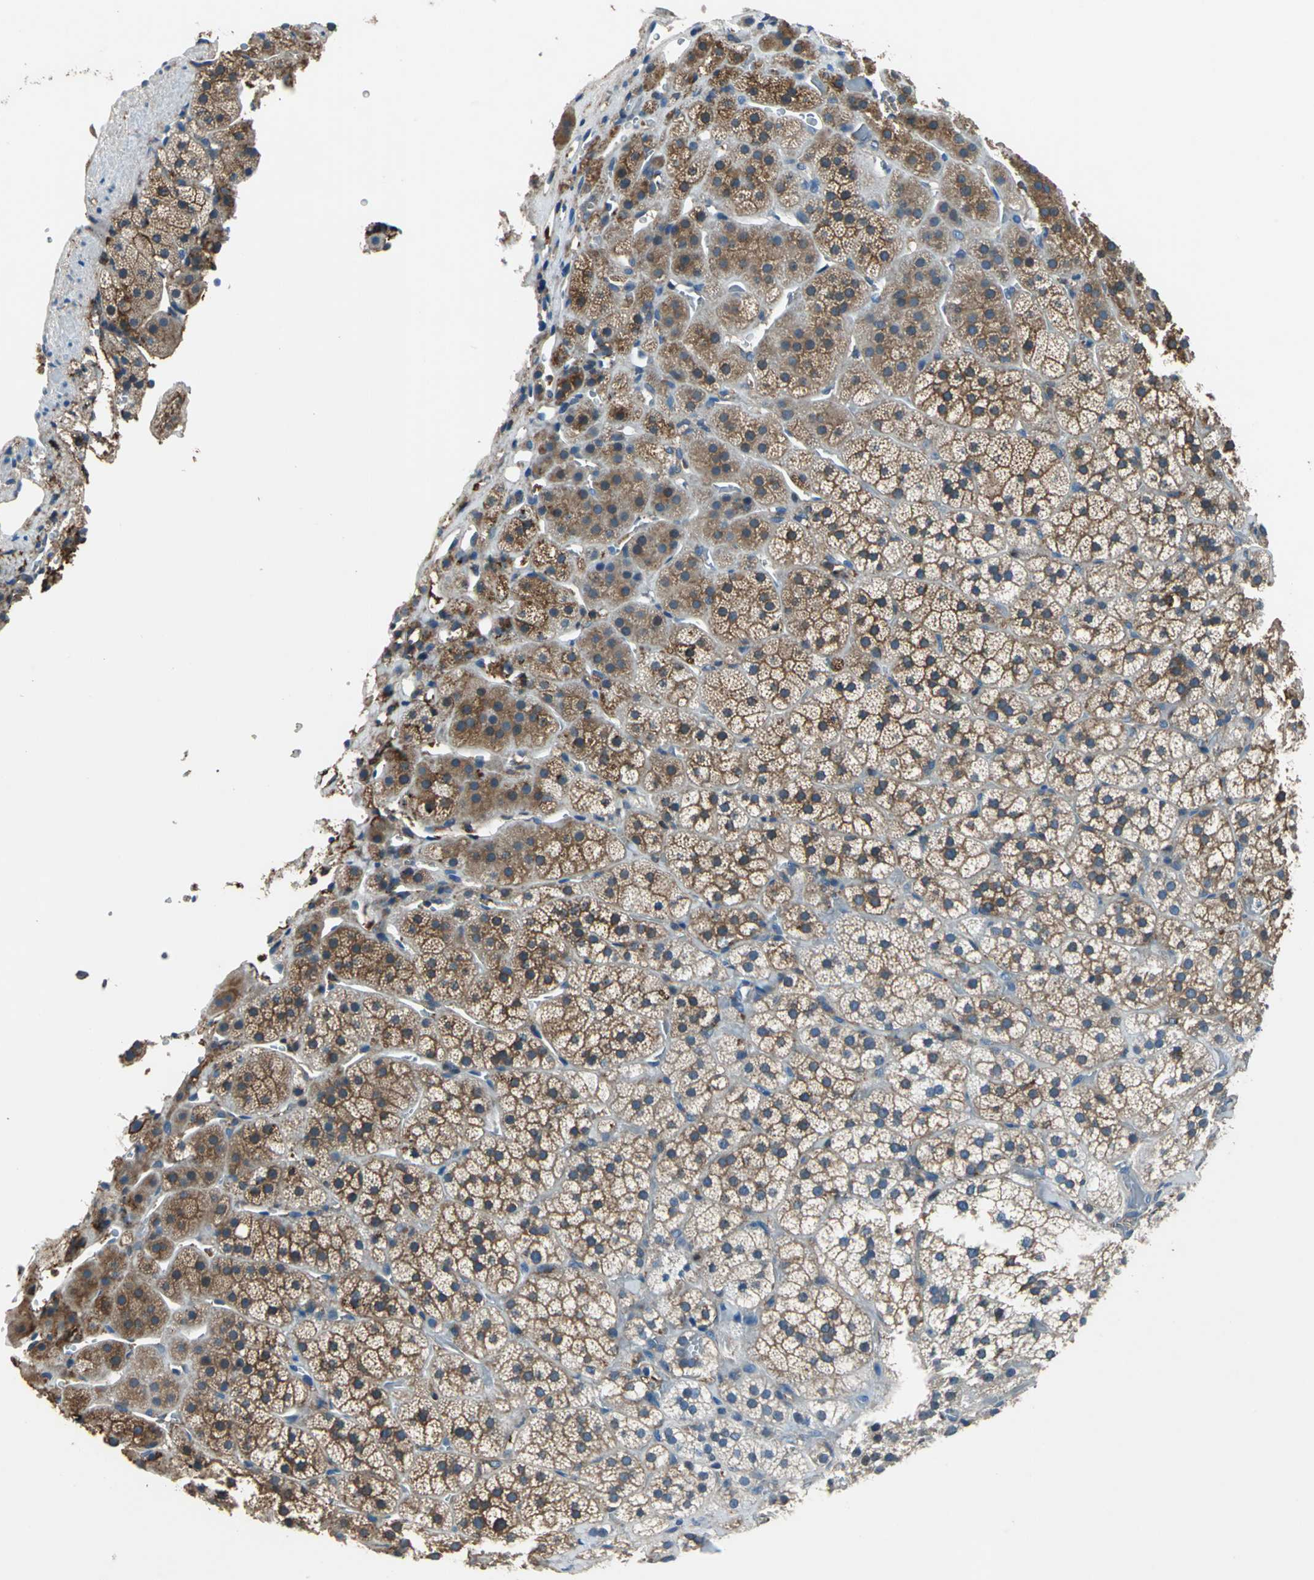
{"staining": {"intensity": "strong", "quantity": "25%-75%", "location": "cytoplasmic/membranous"}, "tissue": "adrenal gland", "cell_type": "Glandular cells", "image_type": "normal", "snomed": [{"axis": "morphology", "description": "Normal tissue, NOS"}, {"axis": "topography", "description": "Adrenal gland"}], "caption": "Adrenal gland stained with DAB immunohistochemistry (IHC) shows high levels of strong cytoplasmic/membranous positivity in approximately 25%-75% of glandular cells. (DAB = brown stain, brightfield microscopy at high magnification).", "gene": "PRKCA", "patient": {"sex": "female", "age": 44}}